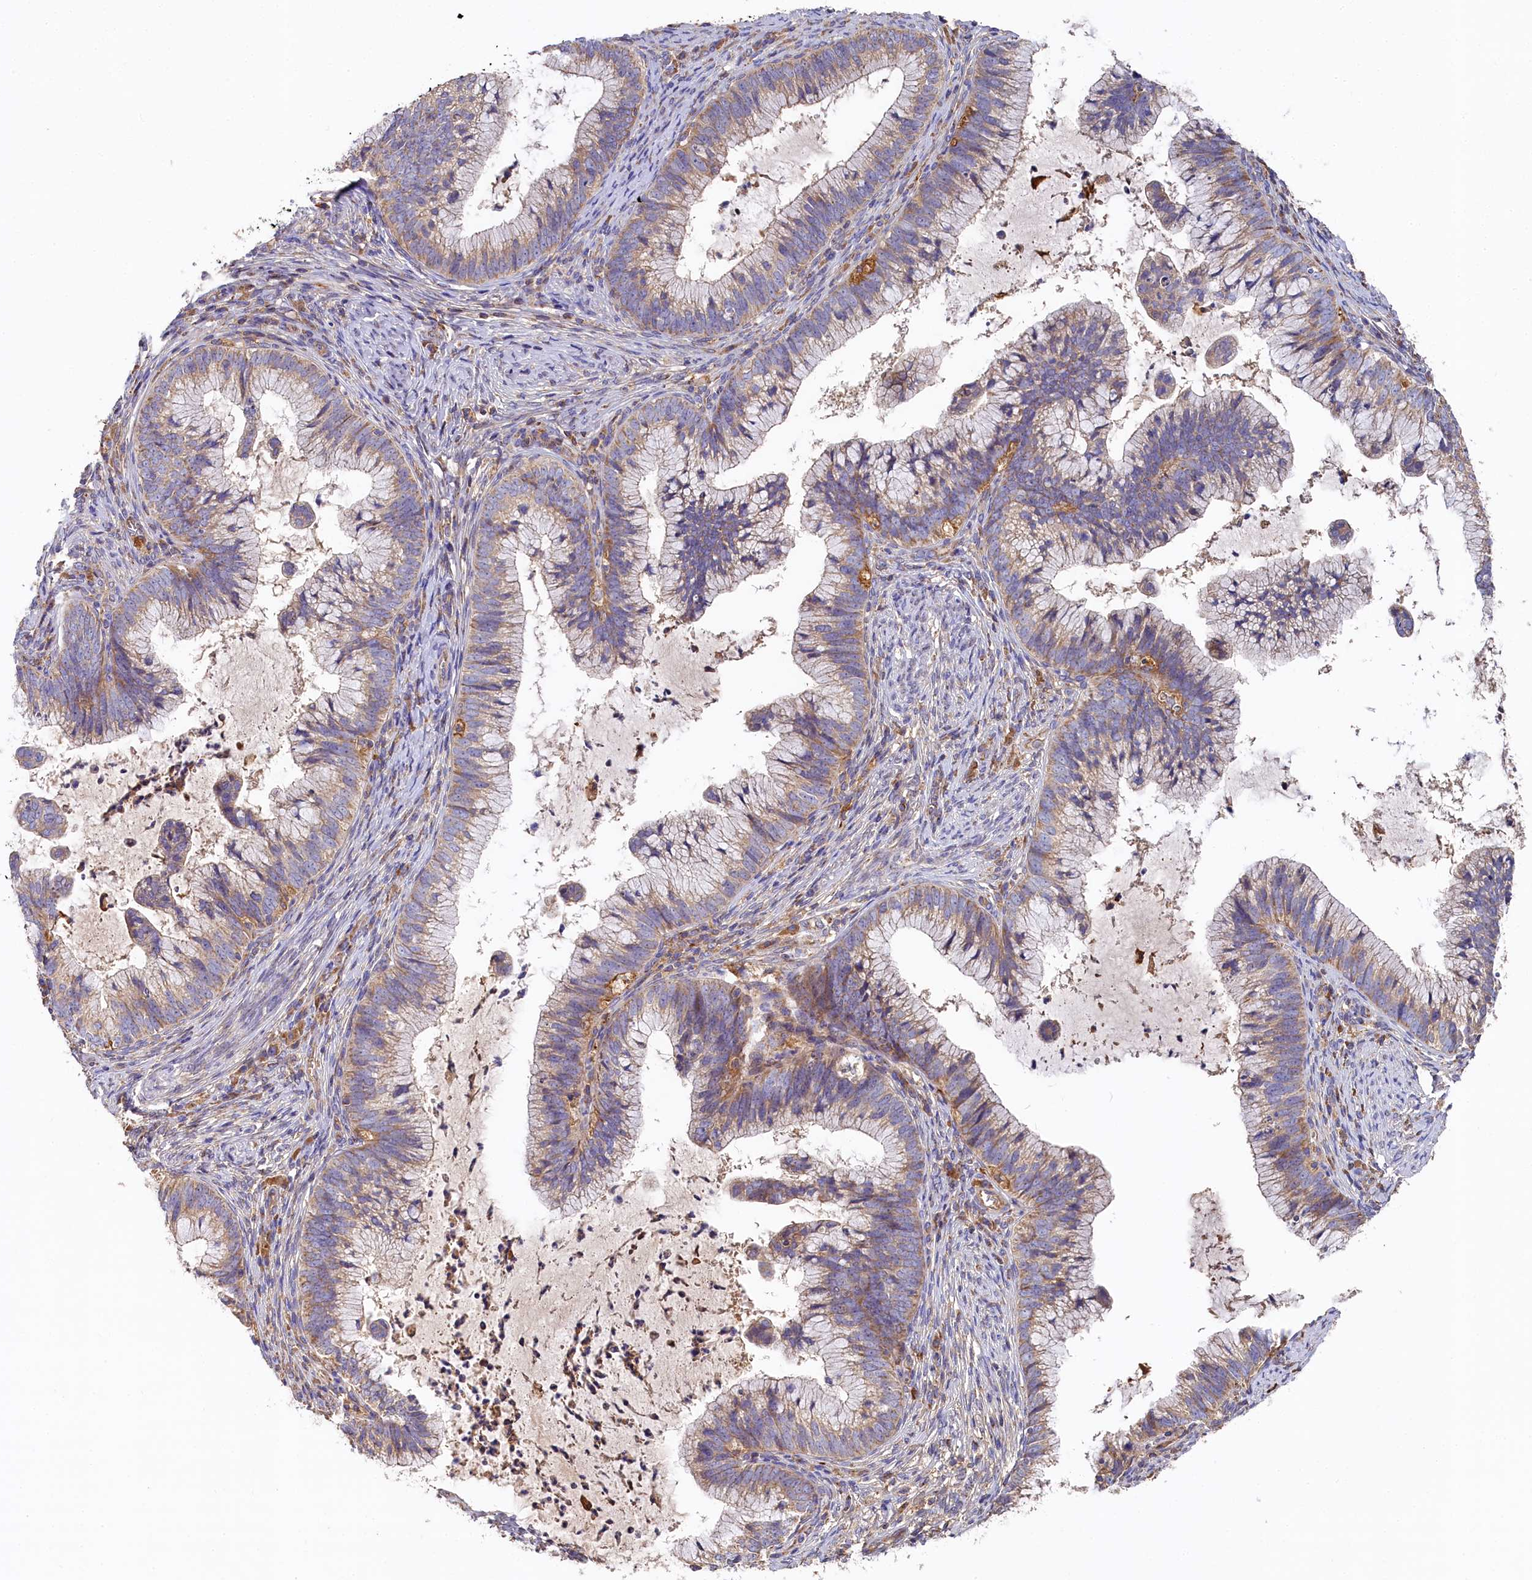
{"staining": {"intensity": "weak", "quantity": "25%-75%", "location": "cytoplasmic/membranous"}, "tissue": "cervical cancer", "cell_type": "Tumor cells", "image_type": "cancer", "snomed": [{"axis": "morphology", "description": "Adenocarcinoma, NOS"}, {"axis": "topography", "description": "Cervix"}], "caption": "The image reveals staining of cervical adenocarcinoma, revealing weak cytoplasmic/membranous protein staining (brown color) within tumor cells.", "gene": "SEC31B", "patient": {"sex": "female", "age": 36}}